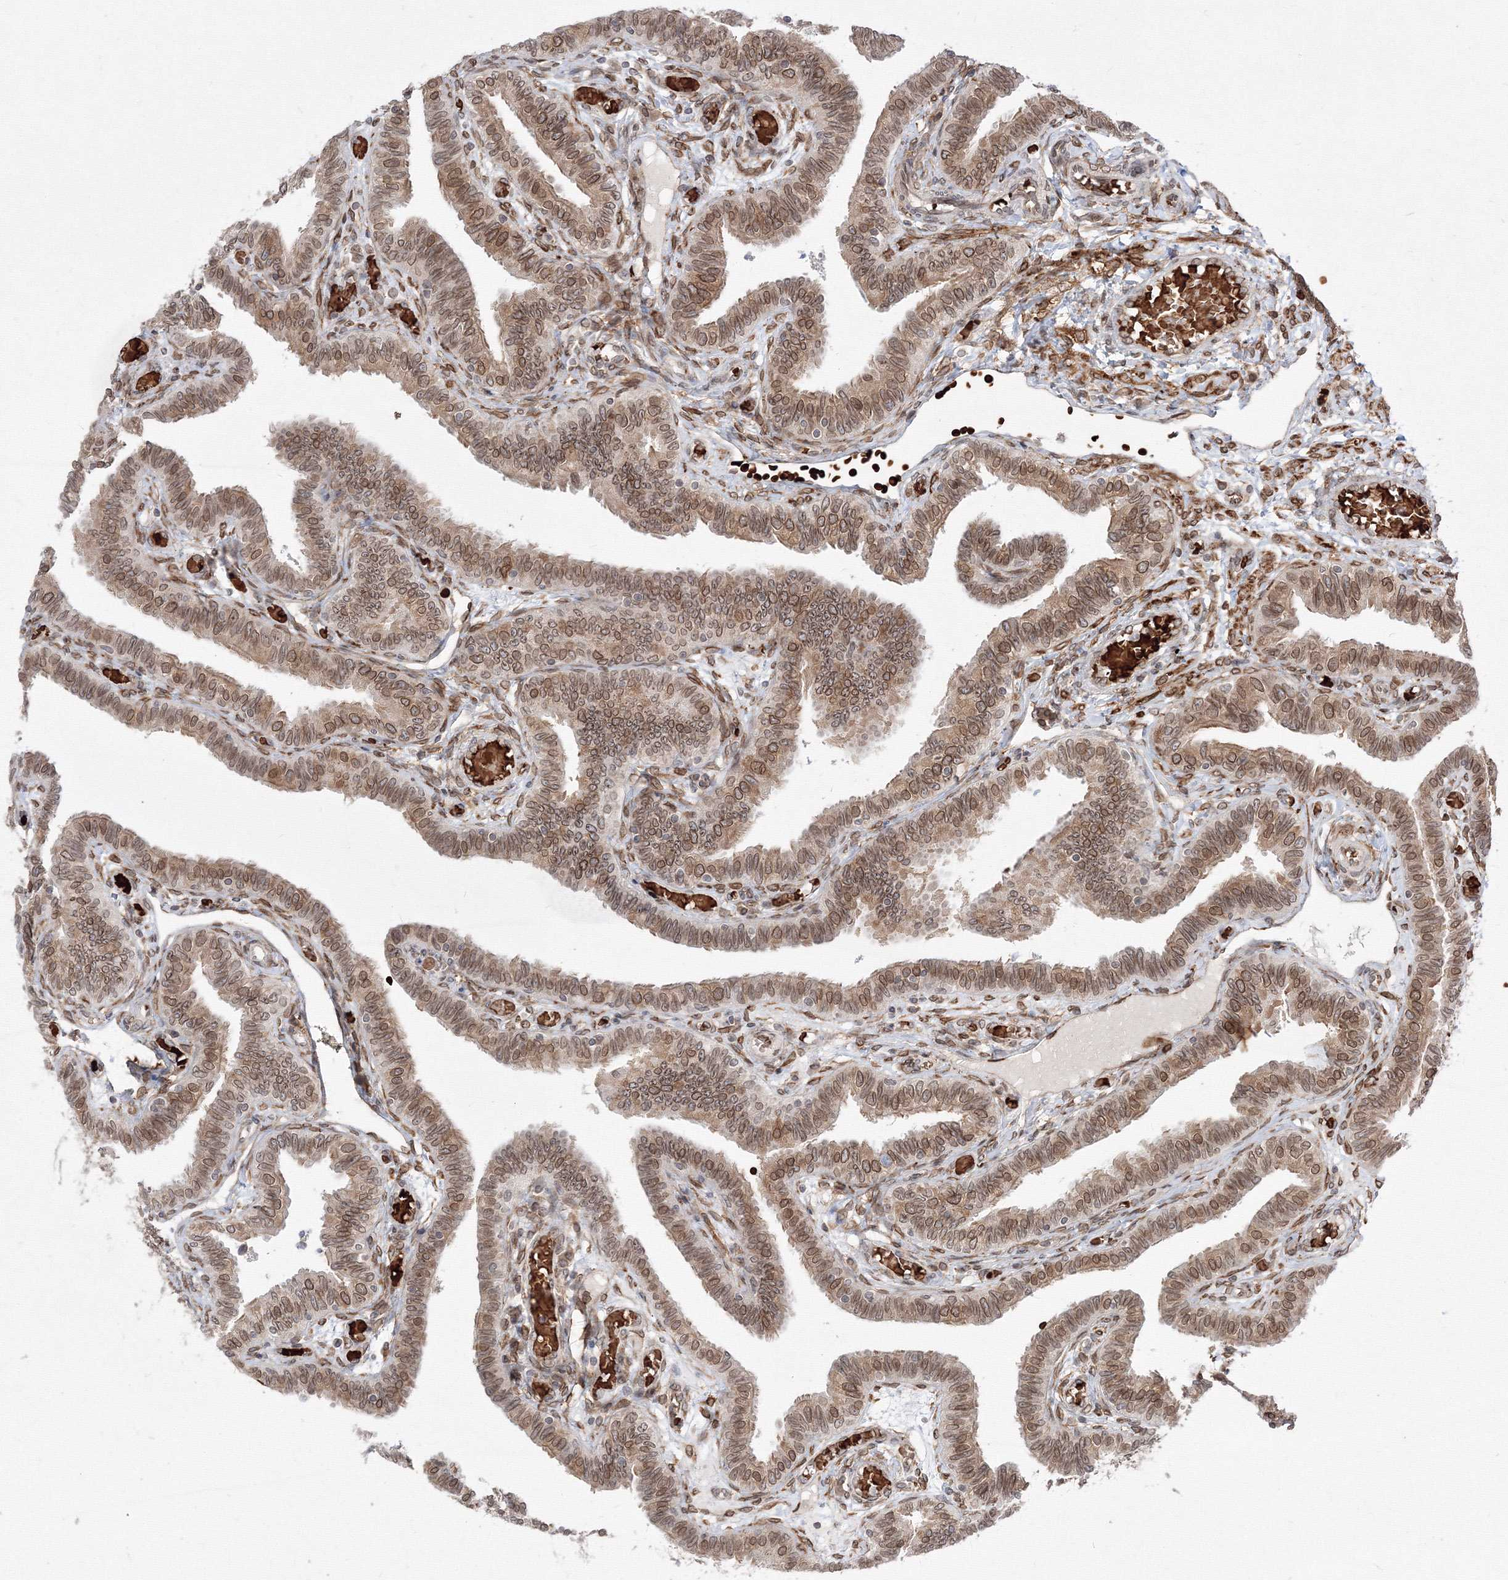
{"staining": {"intensity": "moderate", "quantity": ">75%", "location": "cytoplasmic/membranous,nuclear"}, "tissue": "fallopian tube", "cell_type": "Glandular cells", "image_type": "normal", "snomed": [{"axis": "morphology", "description": "Normal tissue, NOS"}, {"axis": "topography", "description": "Fallopian tube"}], "caption": "Immunohistochemistry (IHC) (DAB (3,3'-diaminobenzidine)) staining of normal human fallopian tube displays moderate cytoplasmic/membranous,nuclear protein positivity in about >75% of glandular cells.", "gene": "DNAJB2", "patient": {"sex": "female", "age": 39}}